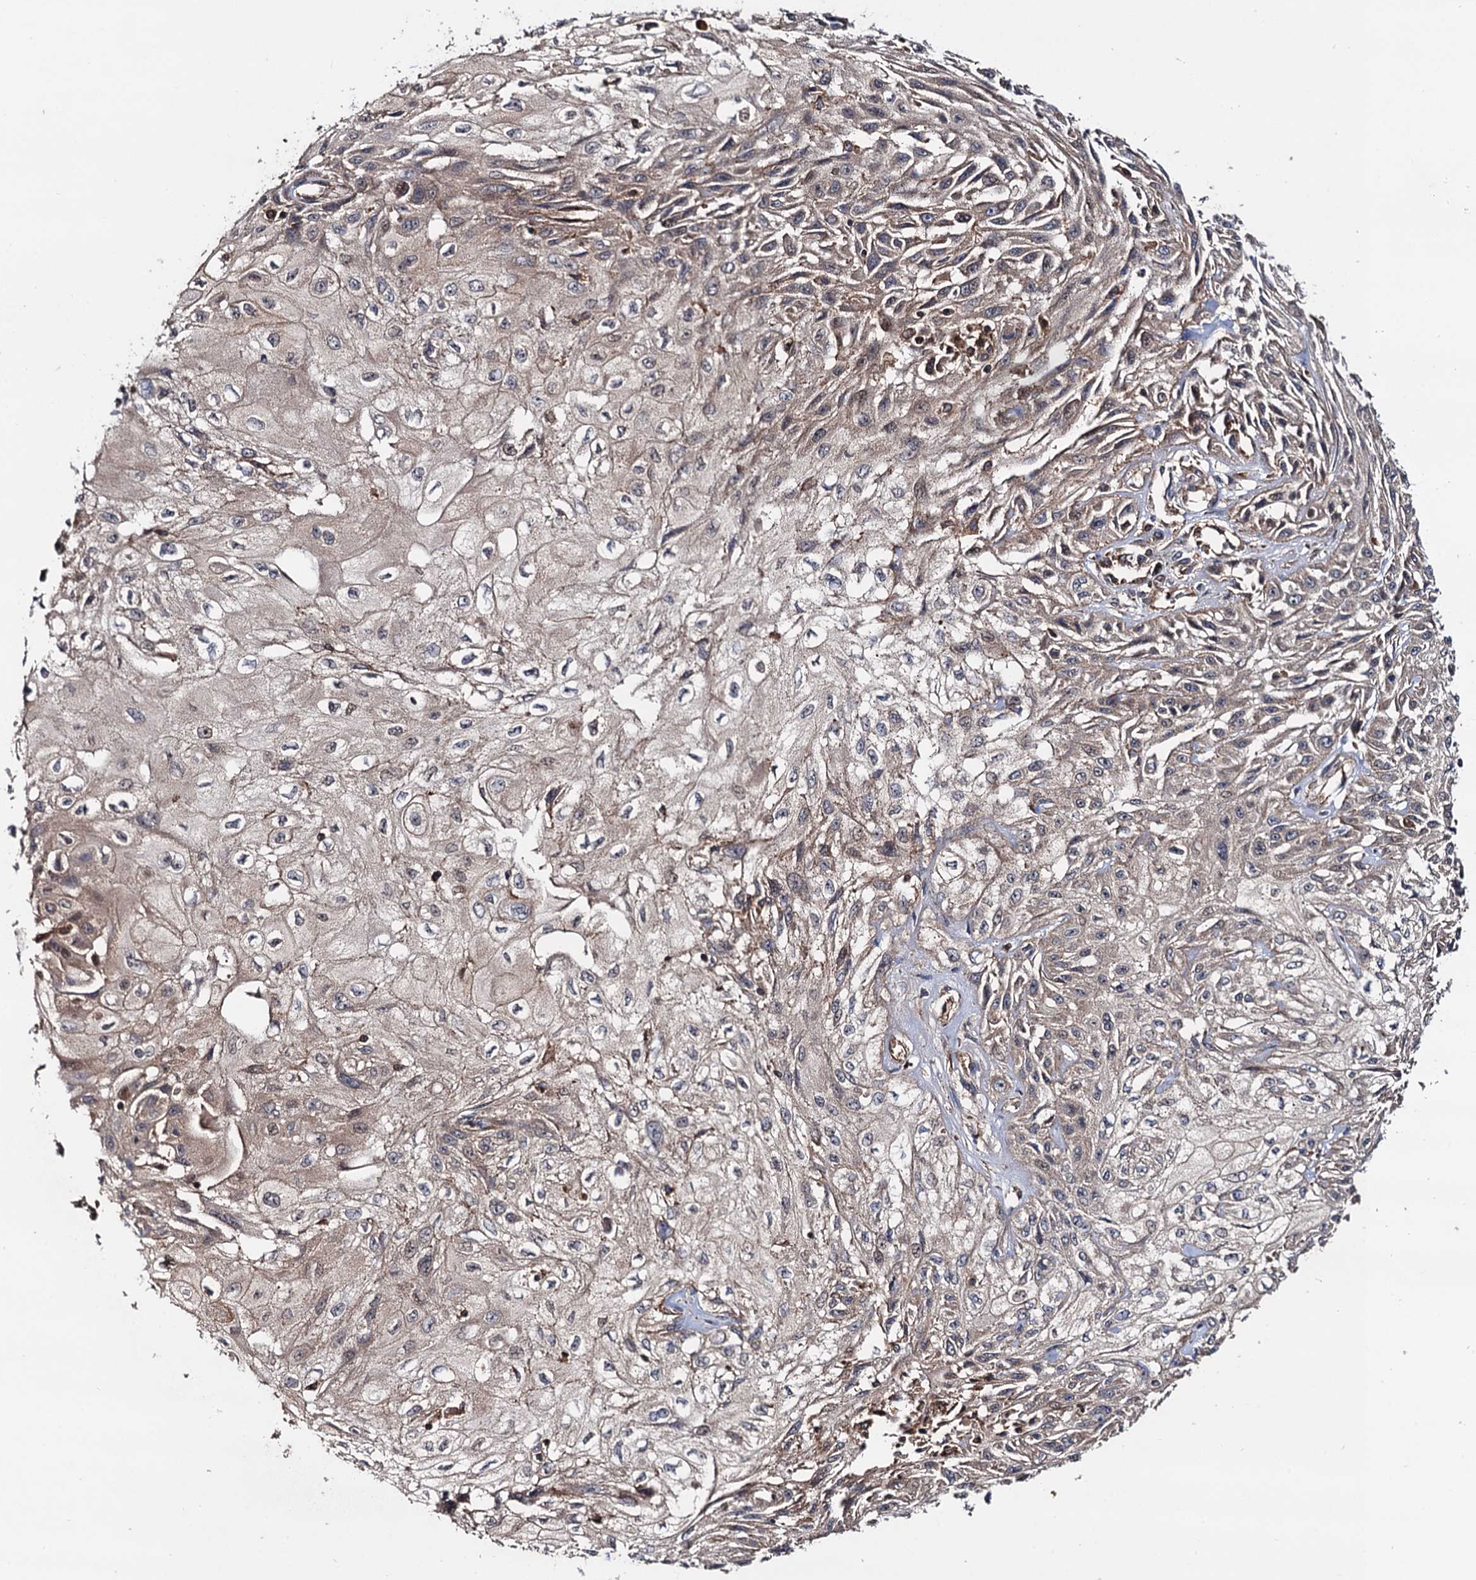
{"staining": {"intensity": "weak", "quantity": "25%-75%", "location": "cytoplasmic/membranous"}, "tissue": "skin cancer", "cell_type": "Tumor cells", "image_type": "cancer", "snomed": [{"axis": "morphology", "description": "Squamous cell carcinoma, NOS"}, {"axis": "morphology", "description": "Squamous cell carcinoma, metastatic, NOS"}, {"axis": "topography", "description": "Skin"}, {"axis": "topography", "description": "Lymph node"}], "caption": "A brown stain labels weak cytoplasmic/membranous positivity of a protein in human skin cancer (metastatic squamous cell carcinoma) tumor cells.", "gene": "BORA", "patient": {"sex": "male", "age": 75}}